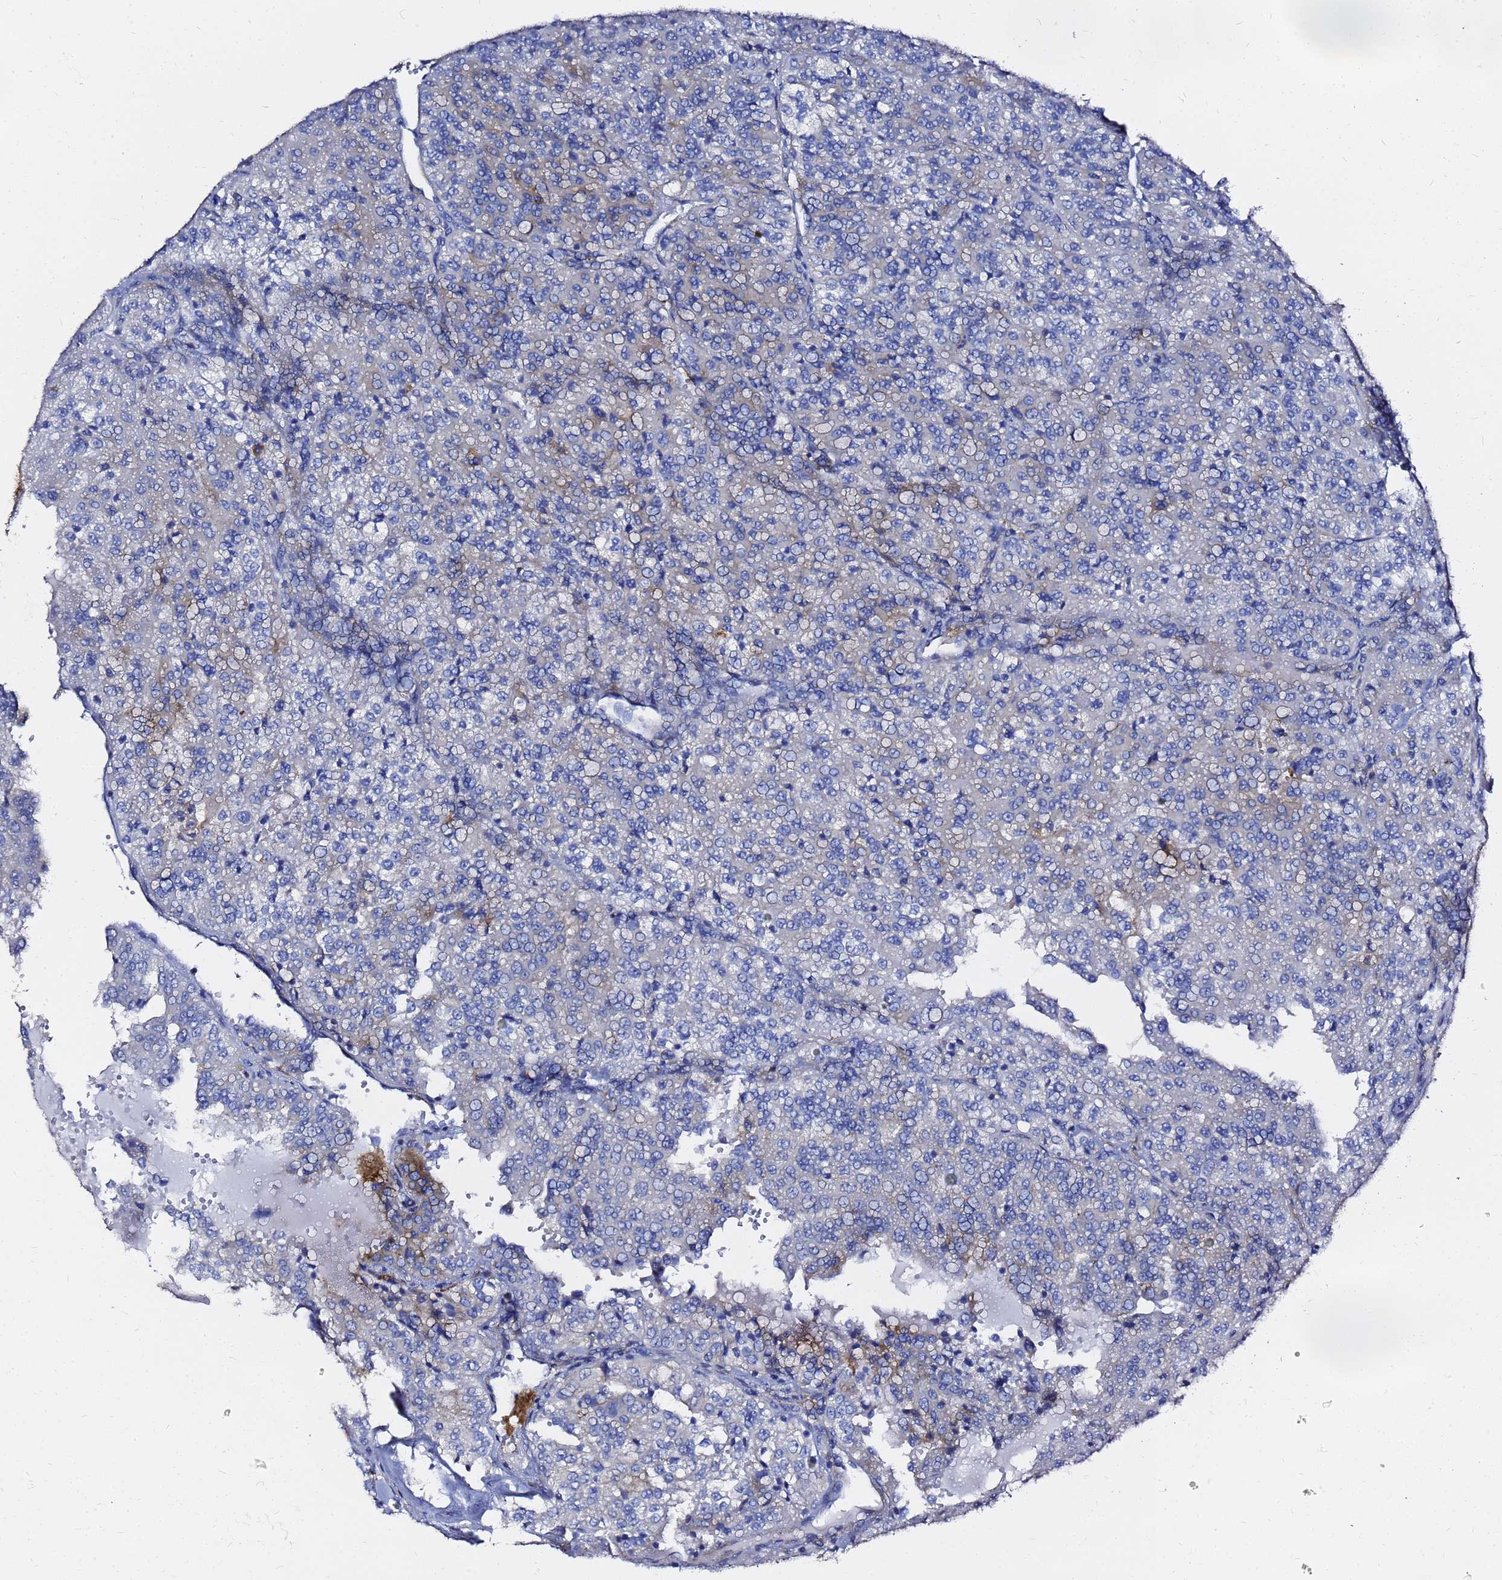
{"staining": {"intensity": "moderate", "quantity": "<25%", "location": "cytoplasmic/membranous"}, "tissue": "renal cancer", "cell_type": "Tumor cells", "image_type": "cancer", "snomed": [{"axis": "morphology", "description": "Adenocarcinoma, NOS"}, {"axis": "topography", "description": "Kidney"}], "caption": "This is an image of immunohistochemistry staining of renal cancer (adenocarcinoma), which shows moderate expression in the cytoplasmic/membranous of tumor cells.", "gene": "TUBA8", "patient": {"sex": "female", "age": 63}}